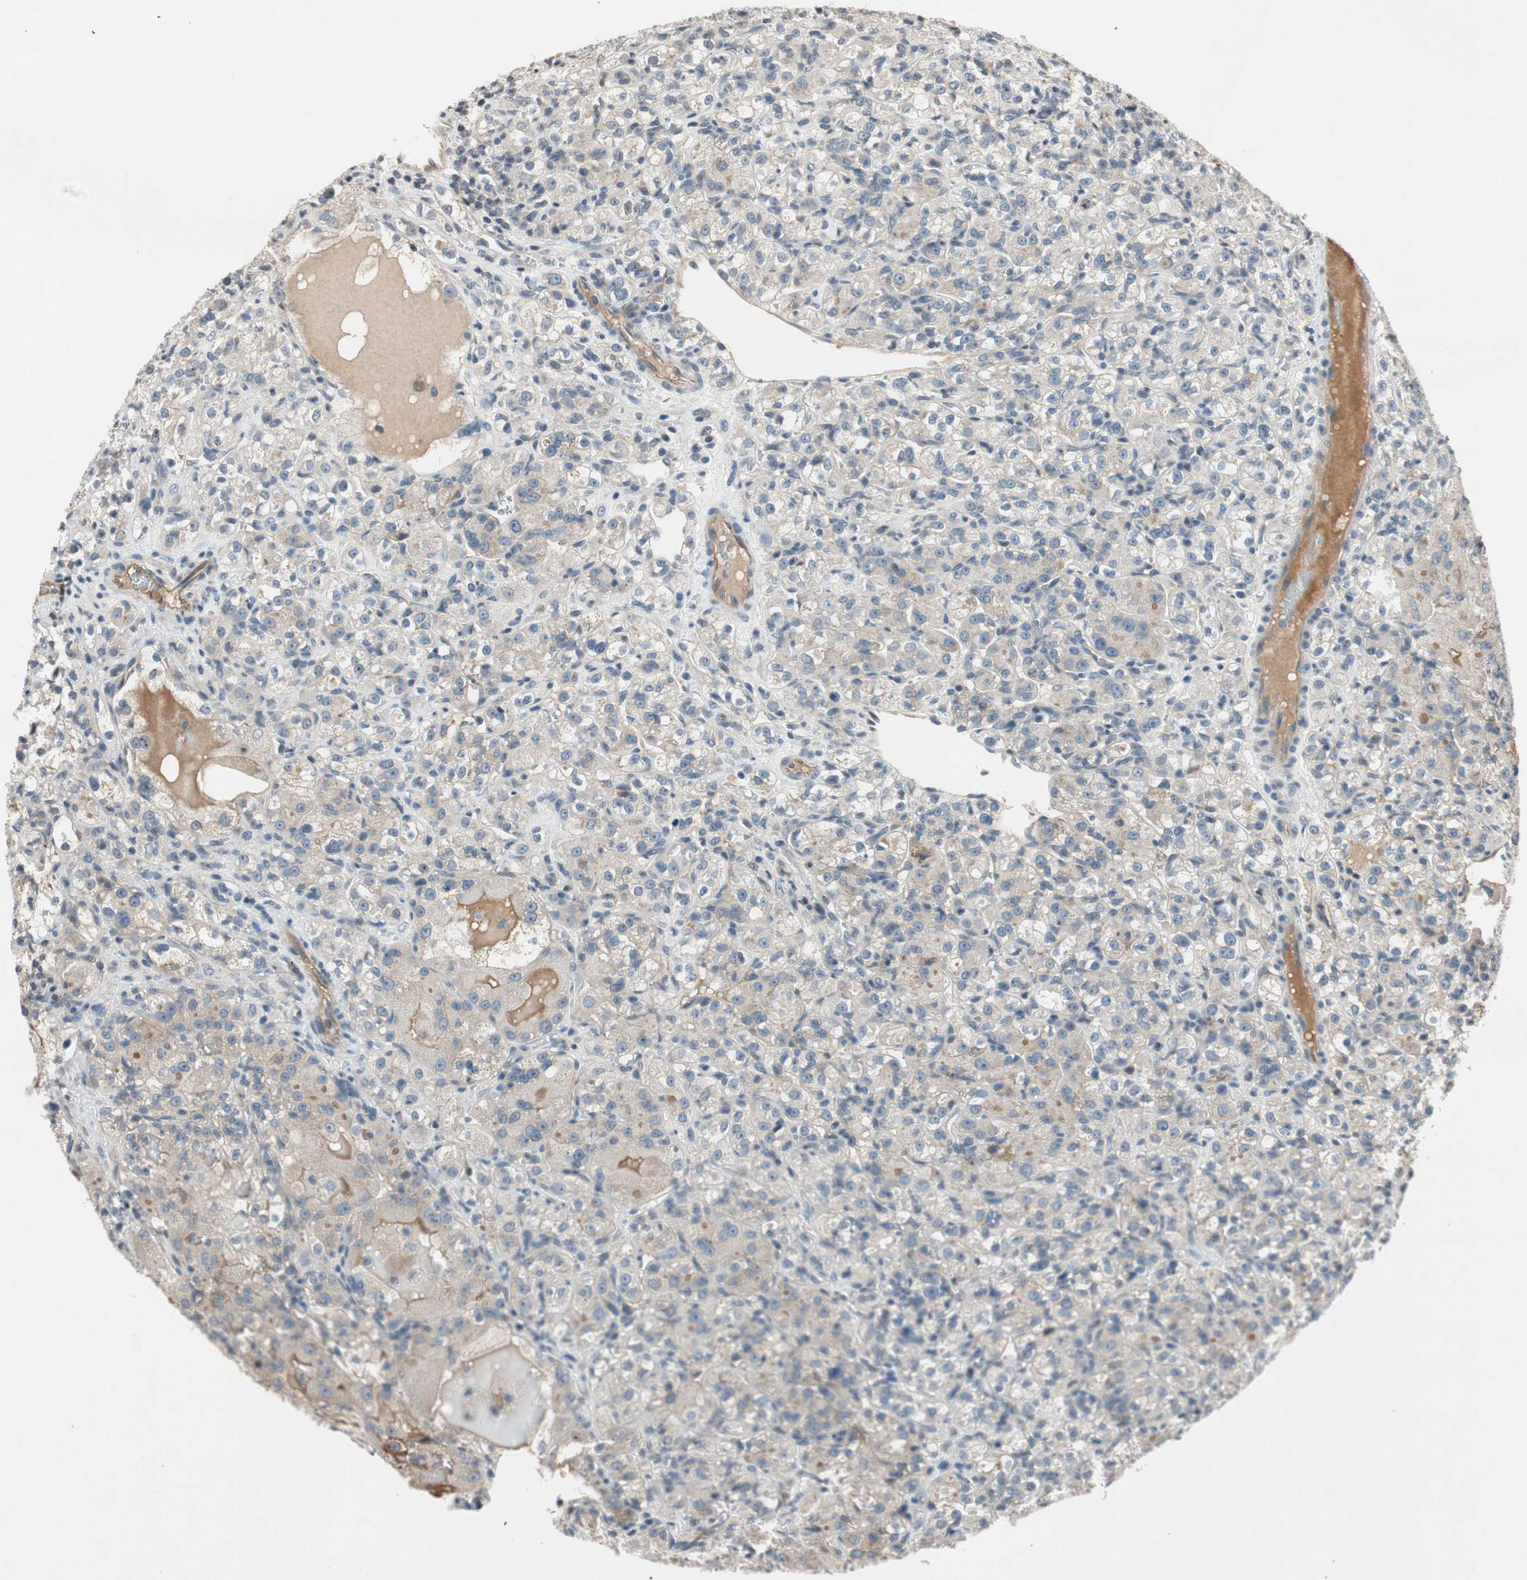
{"staining": {"intensity": "weak", "quantity": "<25%", "location": "cytoplasmic/membranous"}, "tissue": "renal cancer", "cell_type": "Tumor cells", "image_type": "cancer", "snomed": [{"axis": "morphology", "description": "Normal tissue, NOS"}, {"axis": "morphology", "description": "Adenocarcinoma, NOS"}, {"axis": "topography", "description": "Kidney"}], "caption": "Tumor cells are negative for protein expression in human adenocarcinoma (renal).", "gene": "GCLM", "patient": {"sex": "male", "age": 61}}